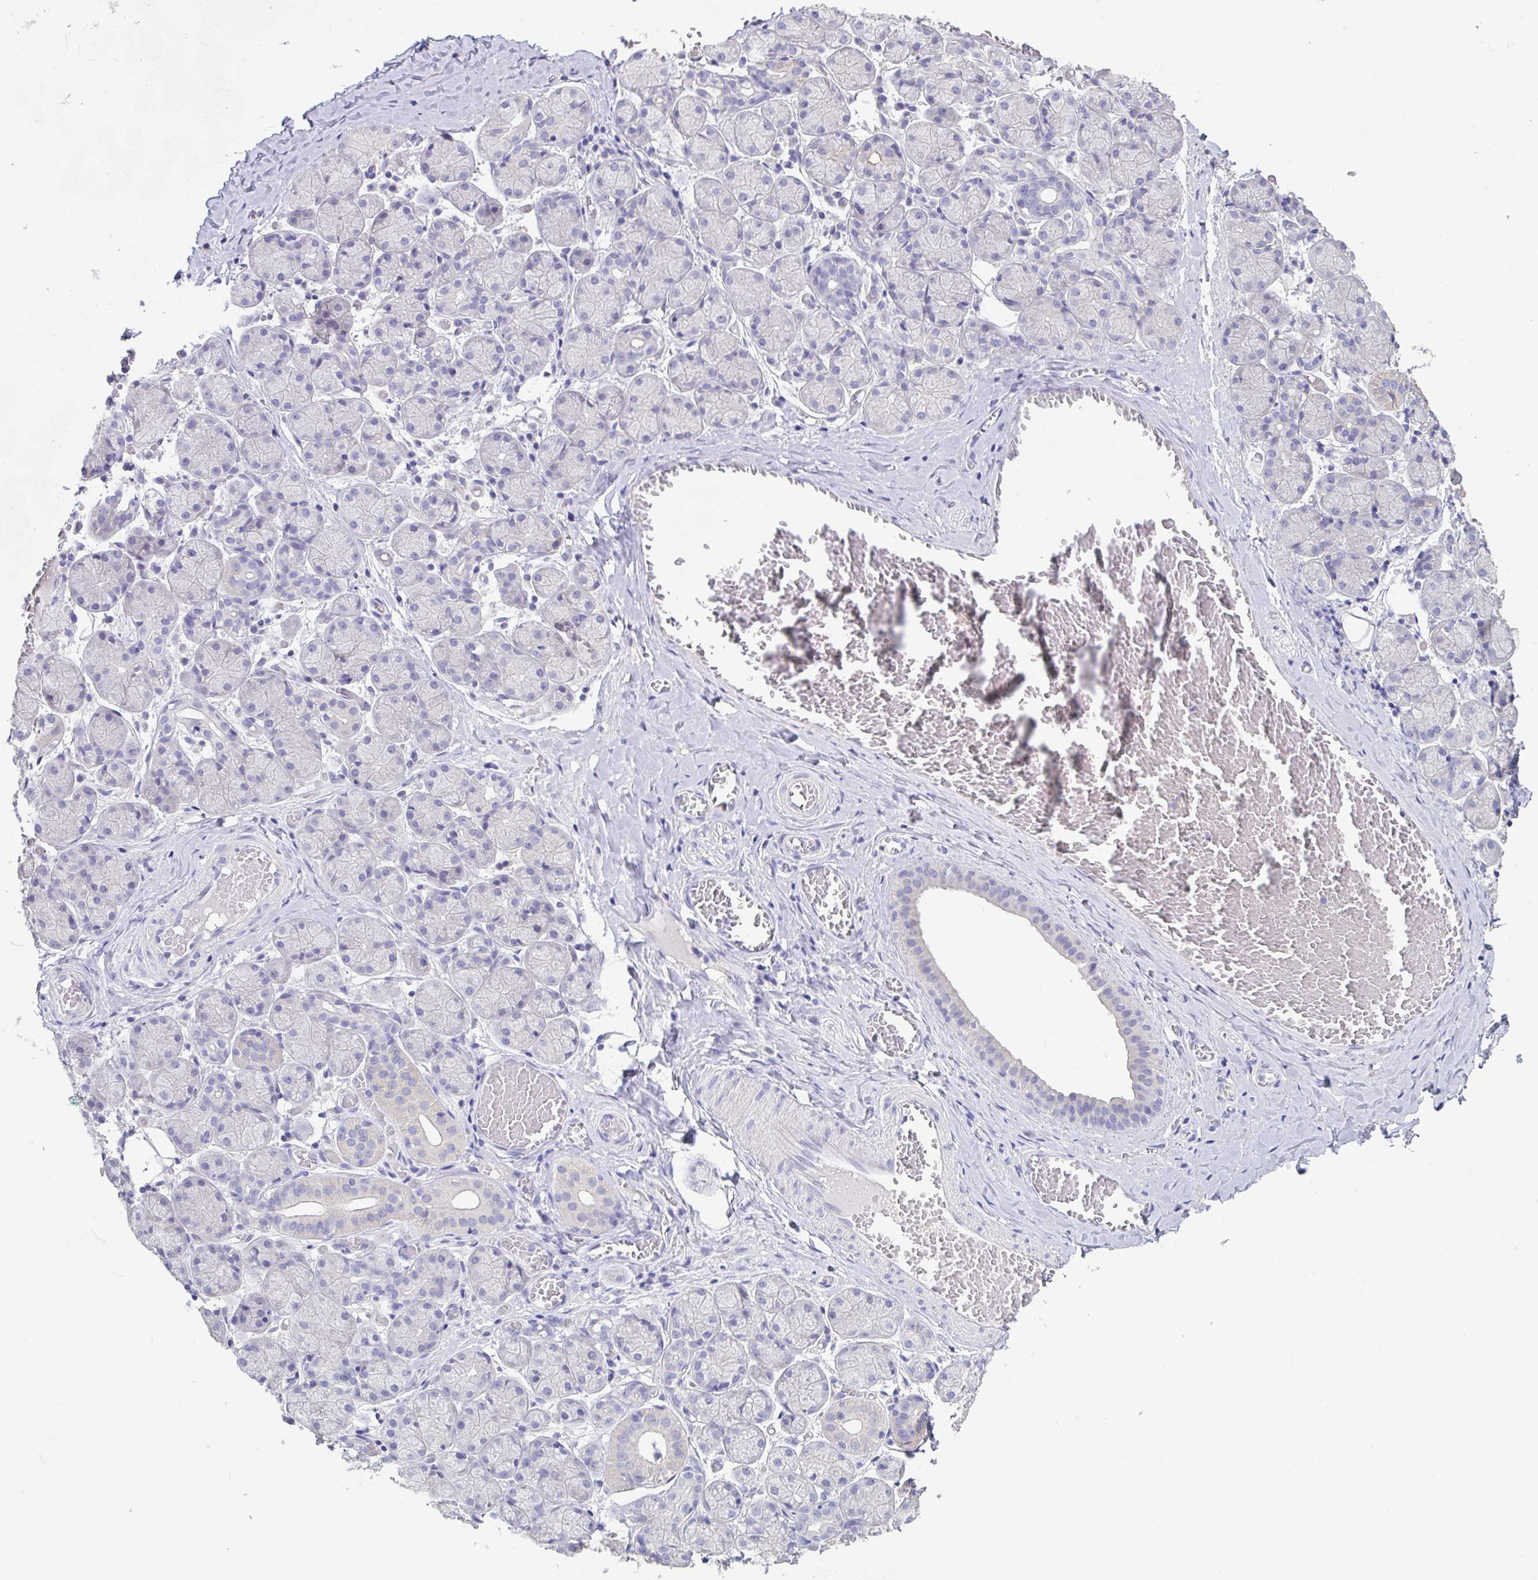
{"staining": {"intensity": "negative", "quantity": "none", "location": "none"}, "tissue": "salivary gland", "cell_type": "Glandular cells", "image_type": "normal", "snomed": [{"axis": "morphology", "description": "Normal tissue, NOS"}, {"axis": "topography", "description": "Salivary gland"}], "caption": "Salivary gland was stained to show a protein in brown. There is no significant expression in glandular cells. (DAB immunohistochemistry (IHC) with hematoxylin counter stain).", "gene": "SLC44A4", "patient": {"sex": "female", "age": 24}}